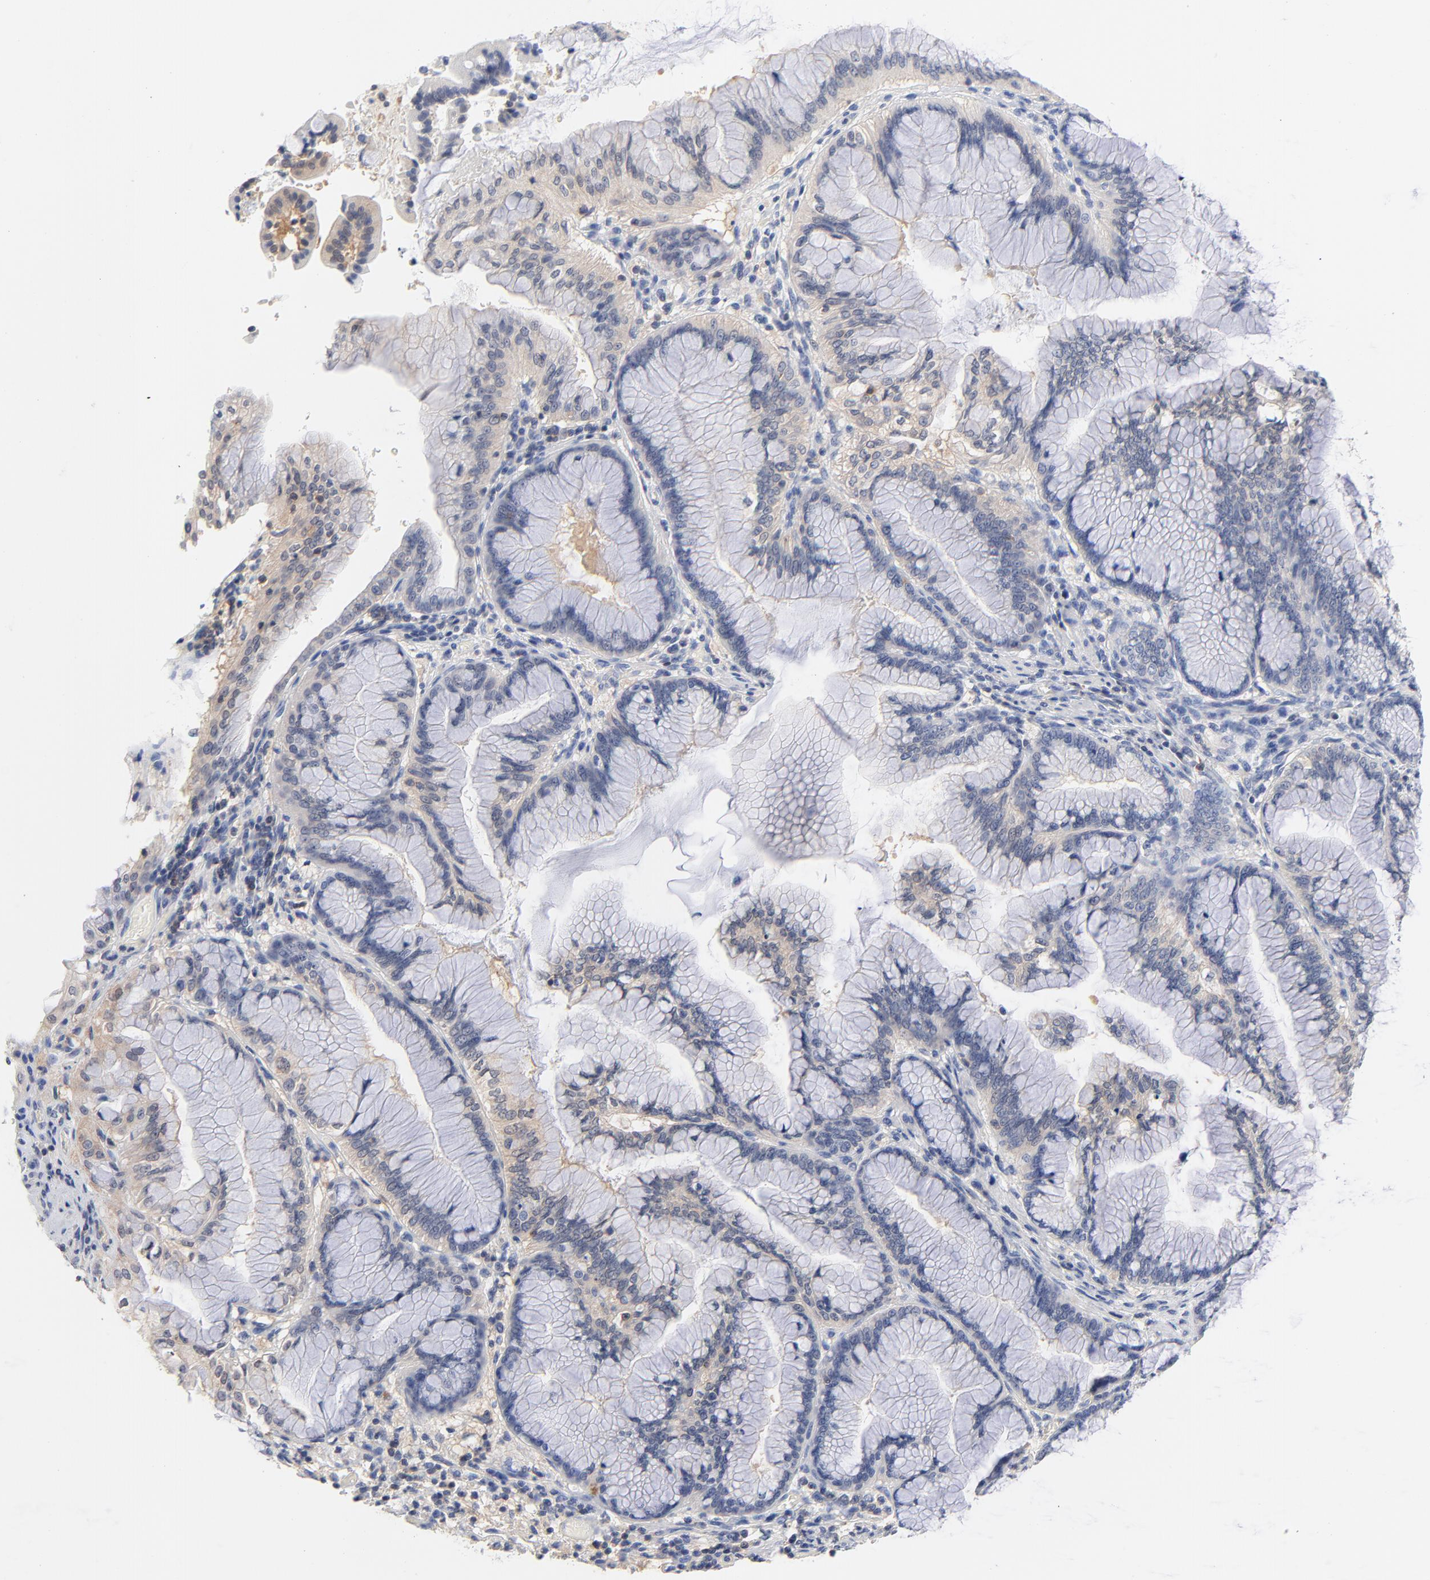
{"staining": {"intensity": "weak", "quantity": "<25%", "location": "cytoplasmic/membranous"}, "tissue": "pancreatic cancer", "cell_type": "Tumor cells", "image_type": "cancer", "snomed": [{"axis": "morphology", "description": "Adenocarcinoma, NOS"}, {"axis": "topography", "description": "Pancreas"}], "caption": "Pancreatic cancer (adenocarcinoma) was stained to show a protein in brown. There is no significant staining in tumor cells. (Brightfield microscopy of DAB (3,3'-diaminobenzidine) immunohistochemistry at high magnification).", "gene": "CAB39L", "patient": {"sex": "female", "age": 64}}